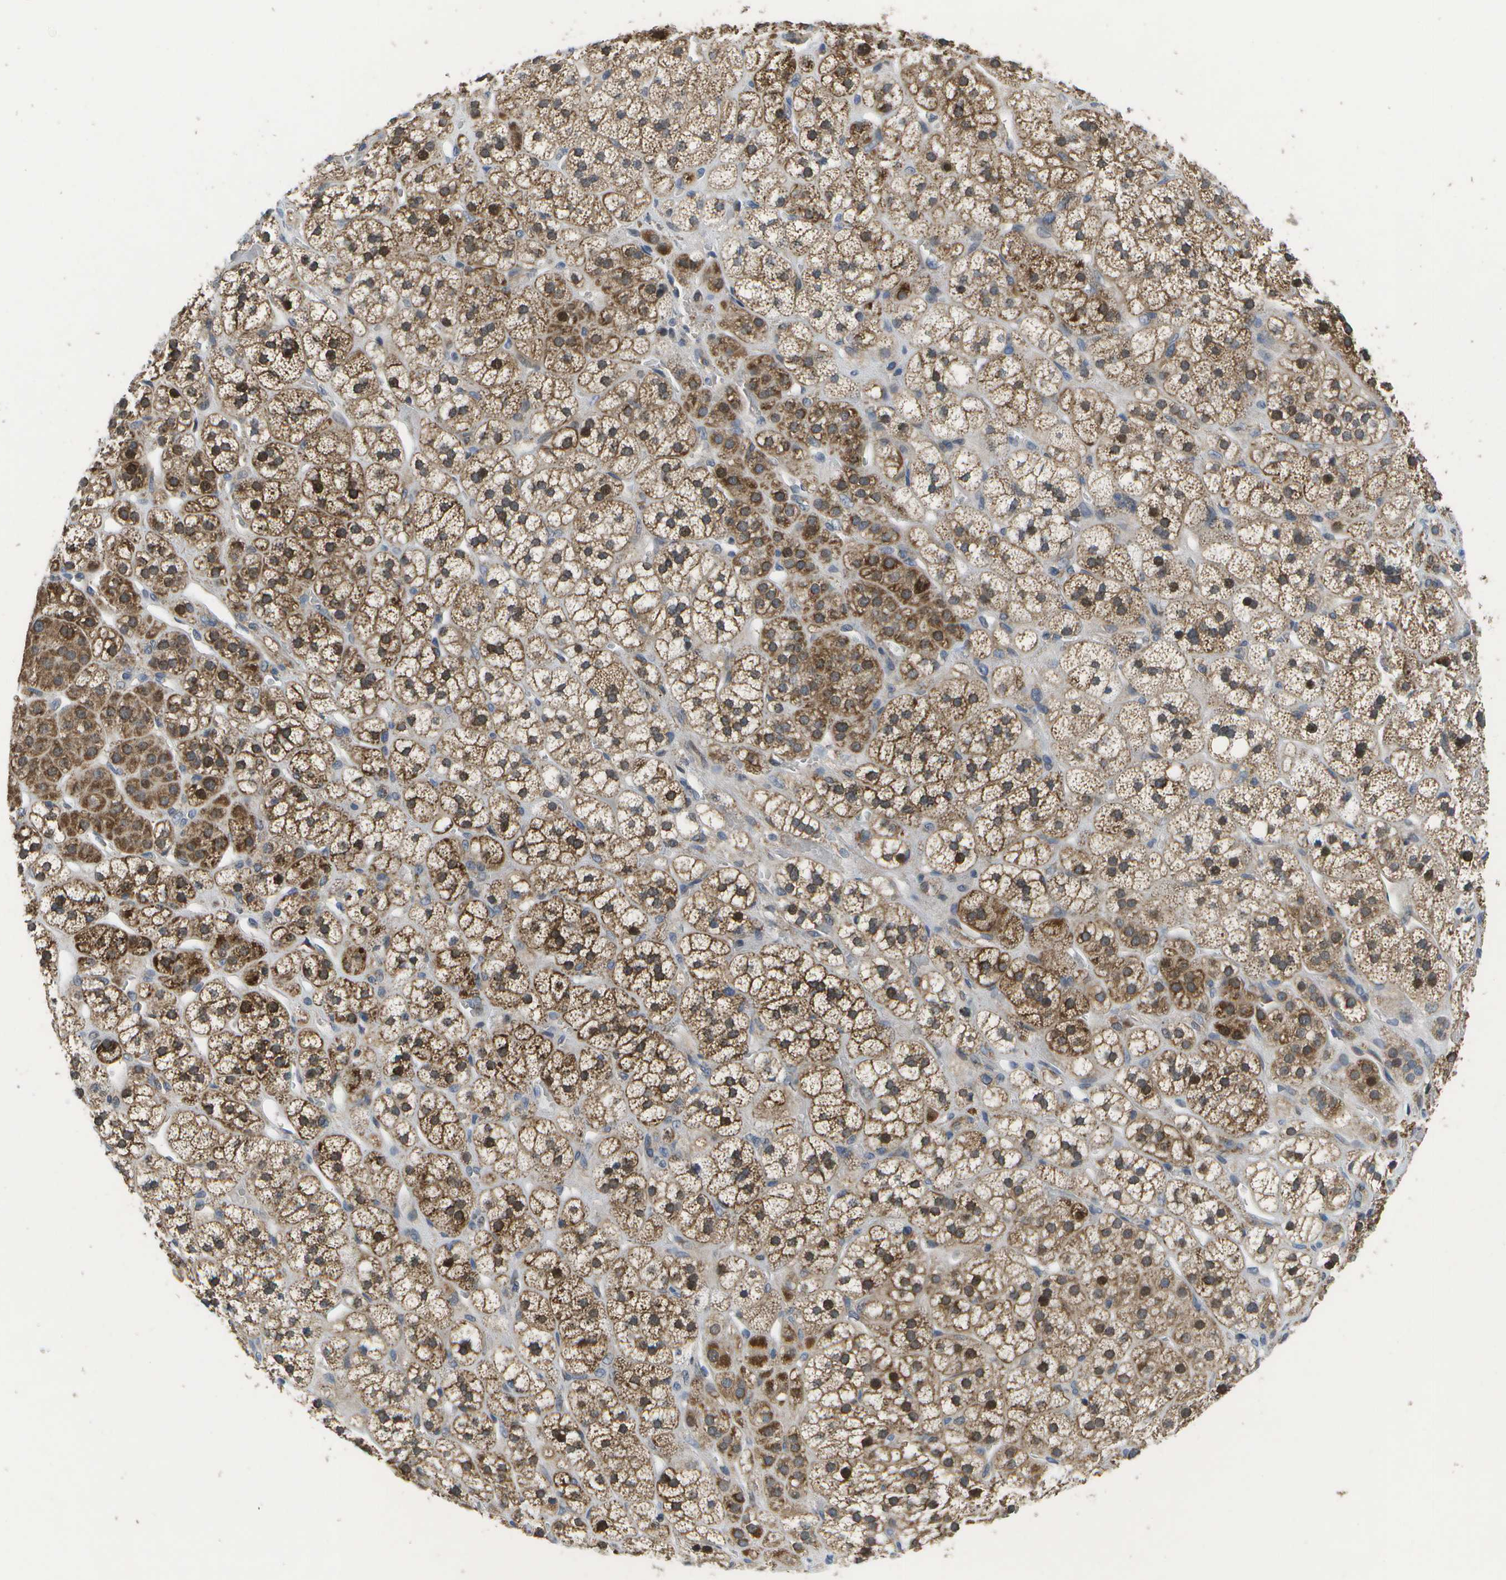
{"staining": {"intensity": "strong", "quantity": ">75%", "location": "cytoplasmic/membranous,nuclear"}, "tissue": "adrenal gland", "cell_type": "Glandular cells", "image_type": "normal", "snomed": [{"axis": "morphology", "description": "Normal tissue, NOS"}, {"axis": "topography", "description": "Adrenal gland"}], "caption": "Normal adrenal gland displays strong cytoplasmic/membranous,nuclear staining in approximately >75% of glandular cells, visualized by immunohistochemistry.", "gene": "HADHA", "patient": {"sex": "male", "age": 56}}